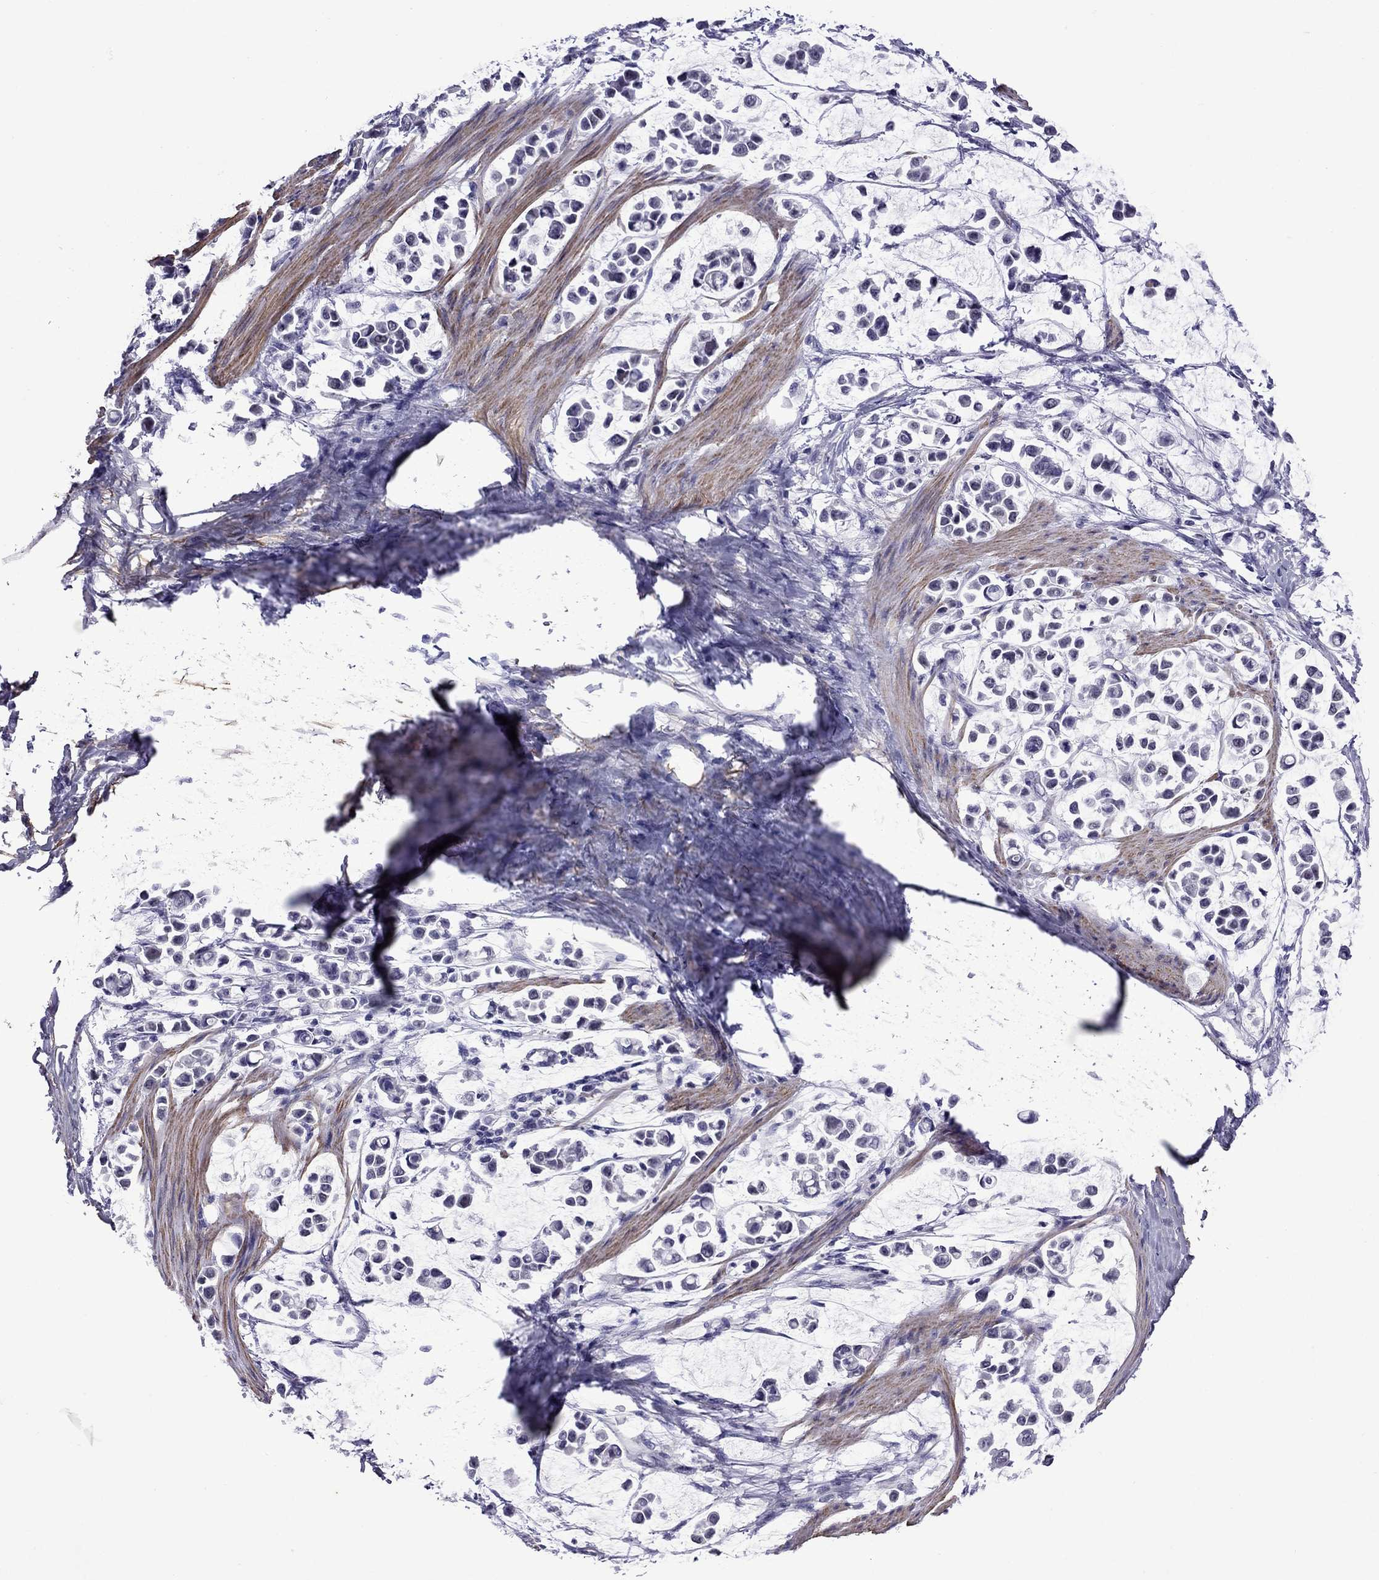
{"staining": {"intensity": "negative", "quantity": "none", "location": "none"}, "tissue": "stomach cancer", "cell_type": "Tumor cells", "image_type": "cancer", "snomed": [{"axis": "morphology", "description": "Adenocarcinoma, NOS"}, {"axis": "topography", "description": "Stomach"}], "caption": "High power microscopy photomicrograph of an immunohistochemistry (IHC) image of stomach adenocarcinoma, revealing no significant positivity in tumor cells. Nuclei are stained in blue.", "gene": "CHRNA5", "patient": {"sex": "male", "age": 82}}